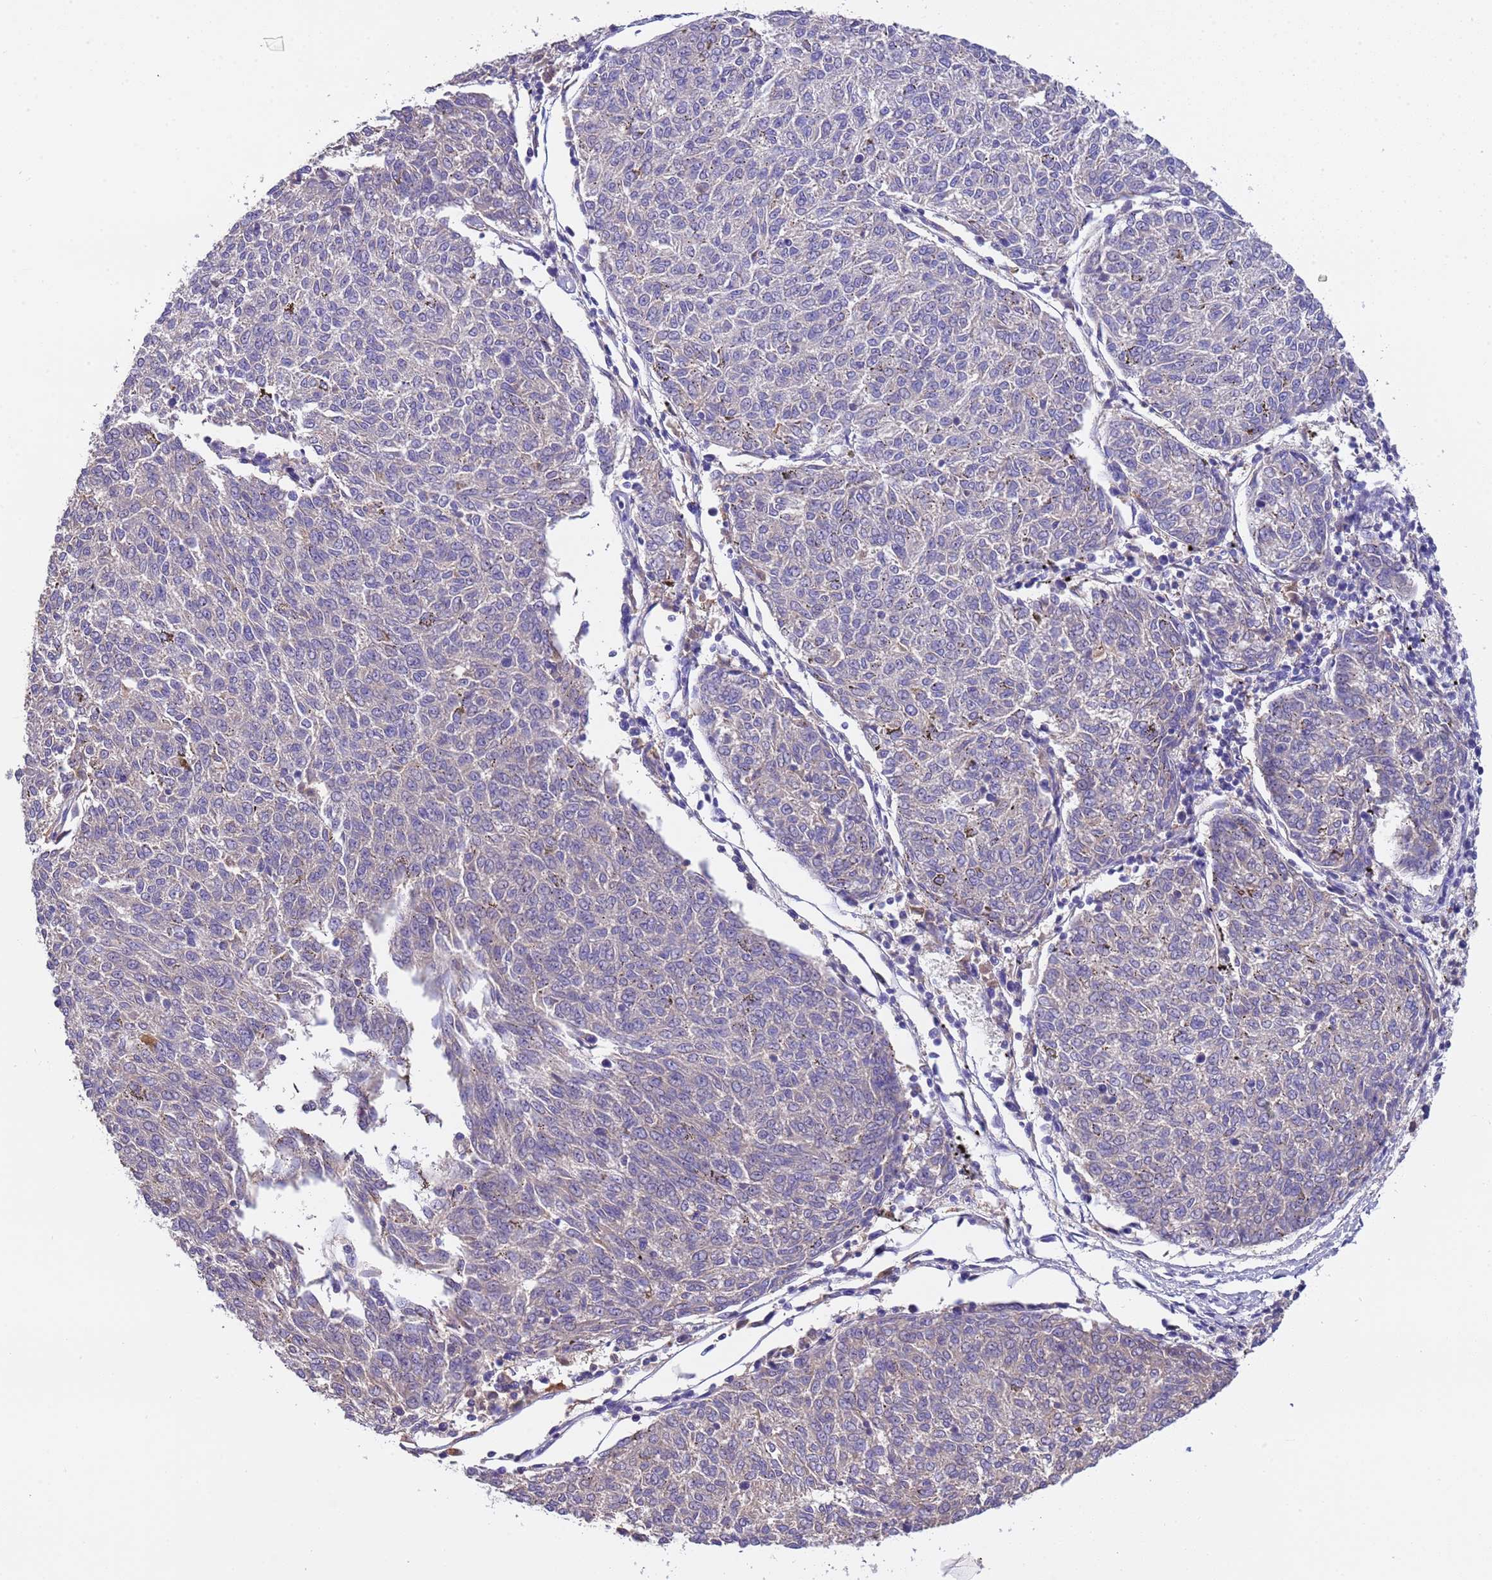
{"staining": {"intensity": "negative", "quantity": "none", "location": "none"}, "tissue": "melanoma", "cell_type": "Tumor cells", "image_type": "cancer", "snomed": [{"axis": "morphology", "description": "Malignant melanoma, NOS"}, {"axis": "topography", "description": "Skin"}], "caption": "Immunohistochemistry of melanoma reveals no expression in tumor cells. (Stains: DAB IHC with hematoxylin counter stain, Microscopy: brightfield microscopy at high magnification).", "gene": "SLC24A3", "patient": {"sex": "female", "age": 72}}